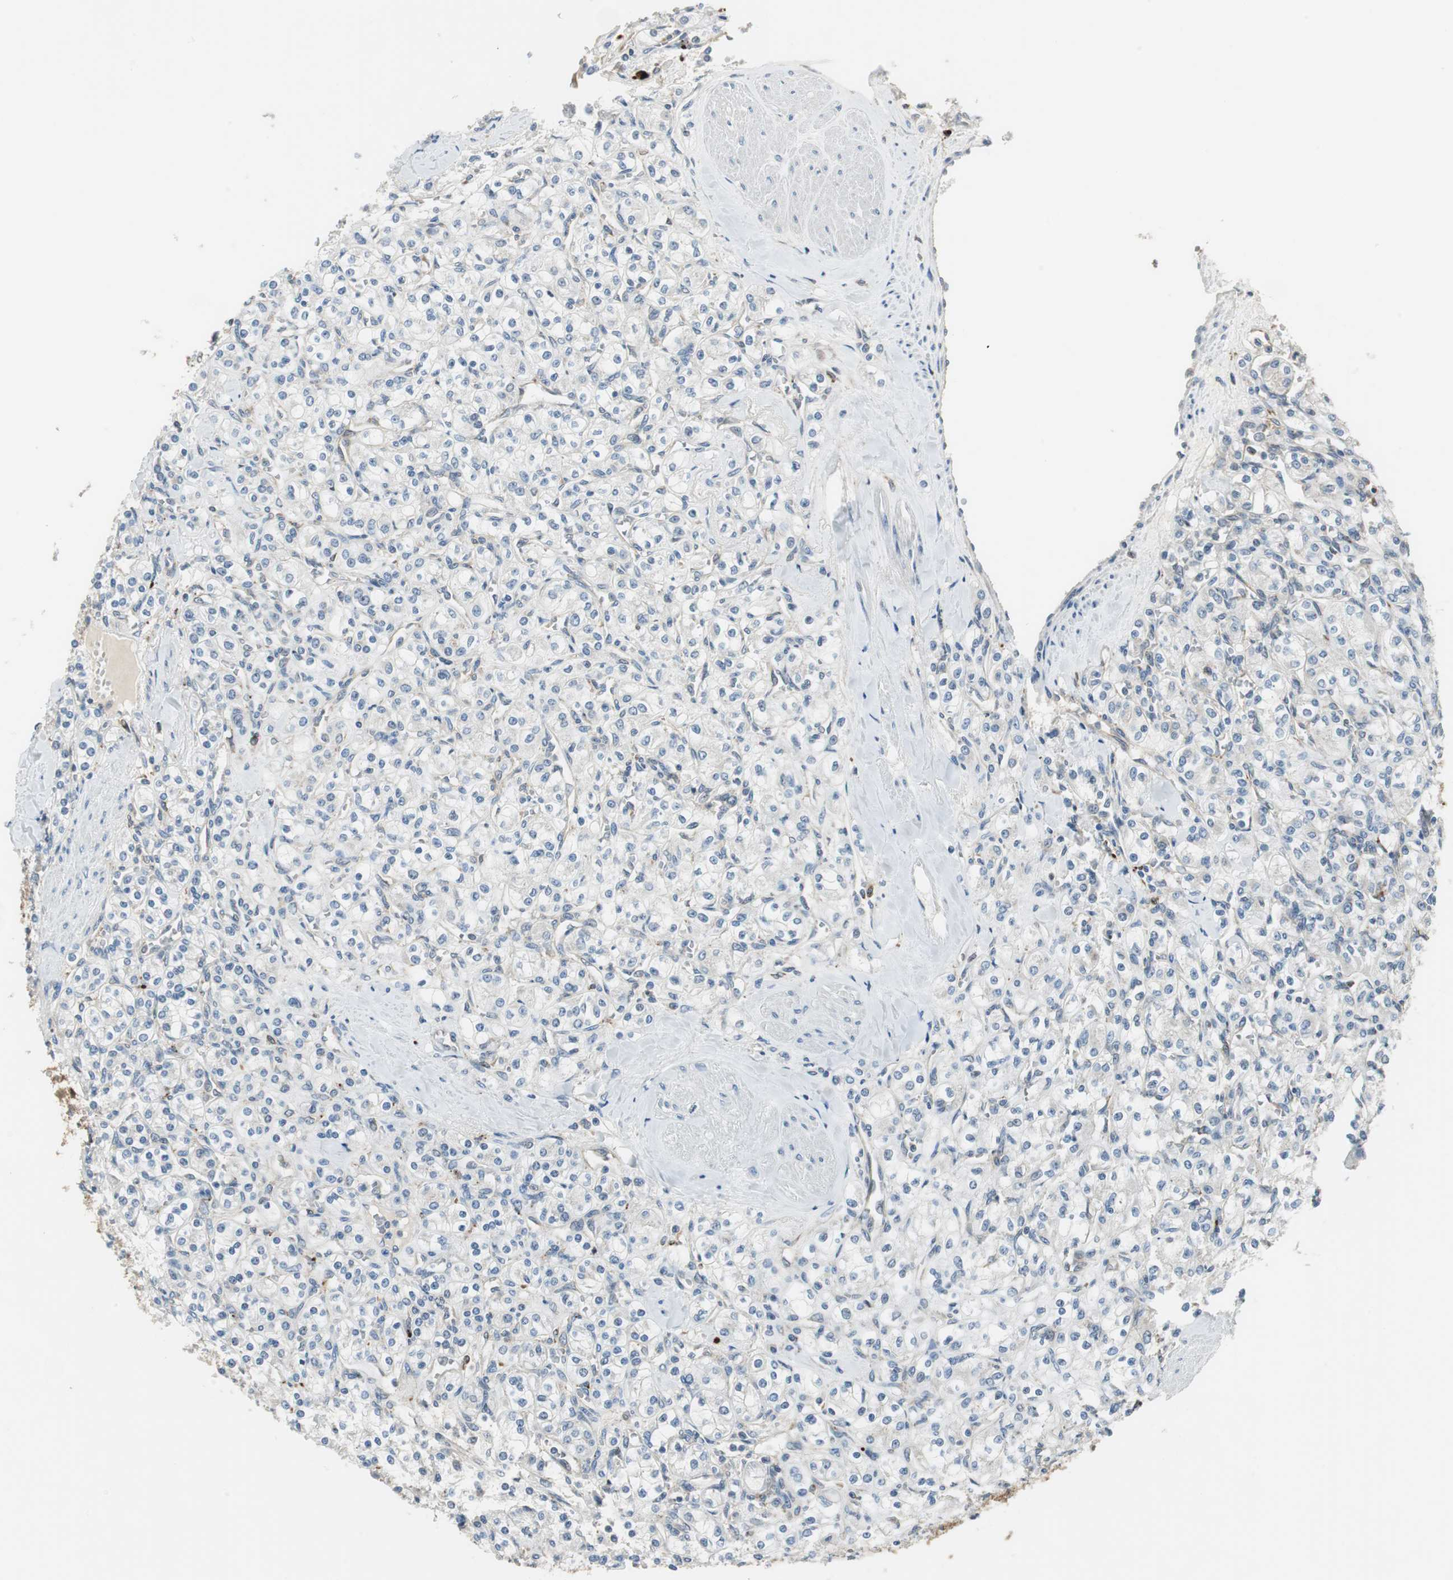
{"staining": {"intensity": "negative", "quantity": "none", "location": "none"}, "tissue": "renal cancer", "cell_type": "Tumor cells", "image_type": "cancer", "snomed": [{"axis": "morphology", "description": "Adenocarcinoma, NOS"}, {"axis": "topography", "description": "Kidney"}], "caption": "IHC image of neoplastic tissue: human renal adenocarcinoma stained with DAB reveals no significant protein staining in tumor cells.", "gene": "NCK1", "patient": {"sex": "male", "age": 77}}